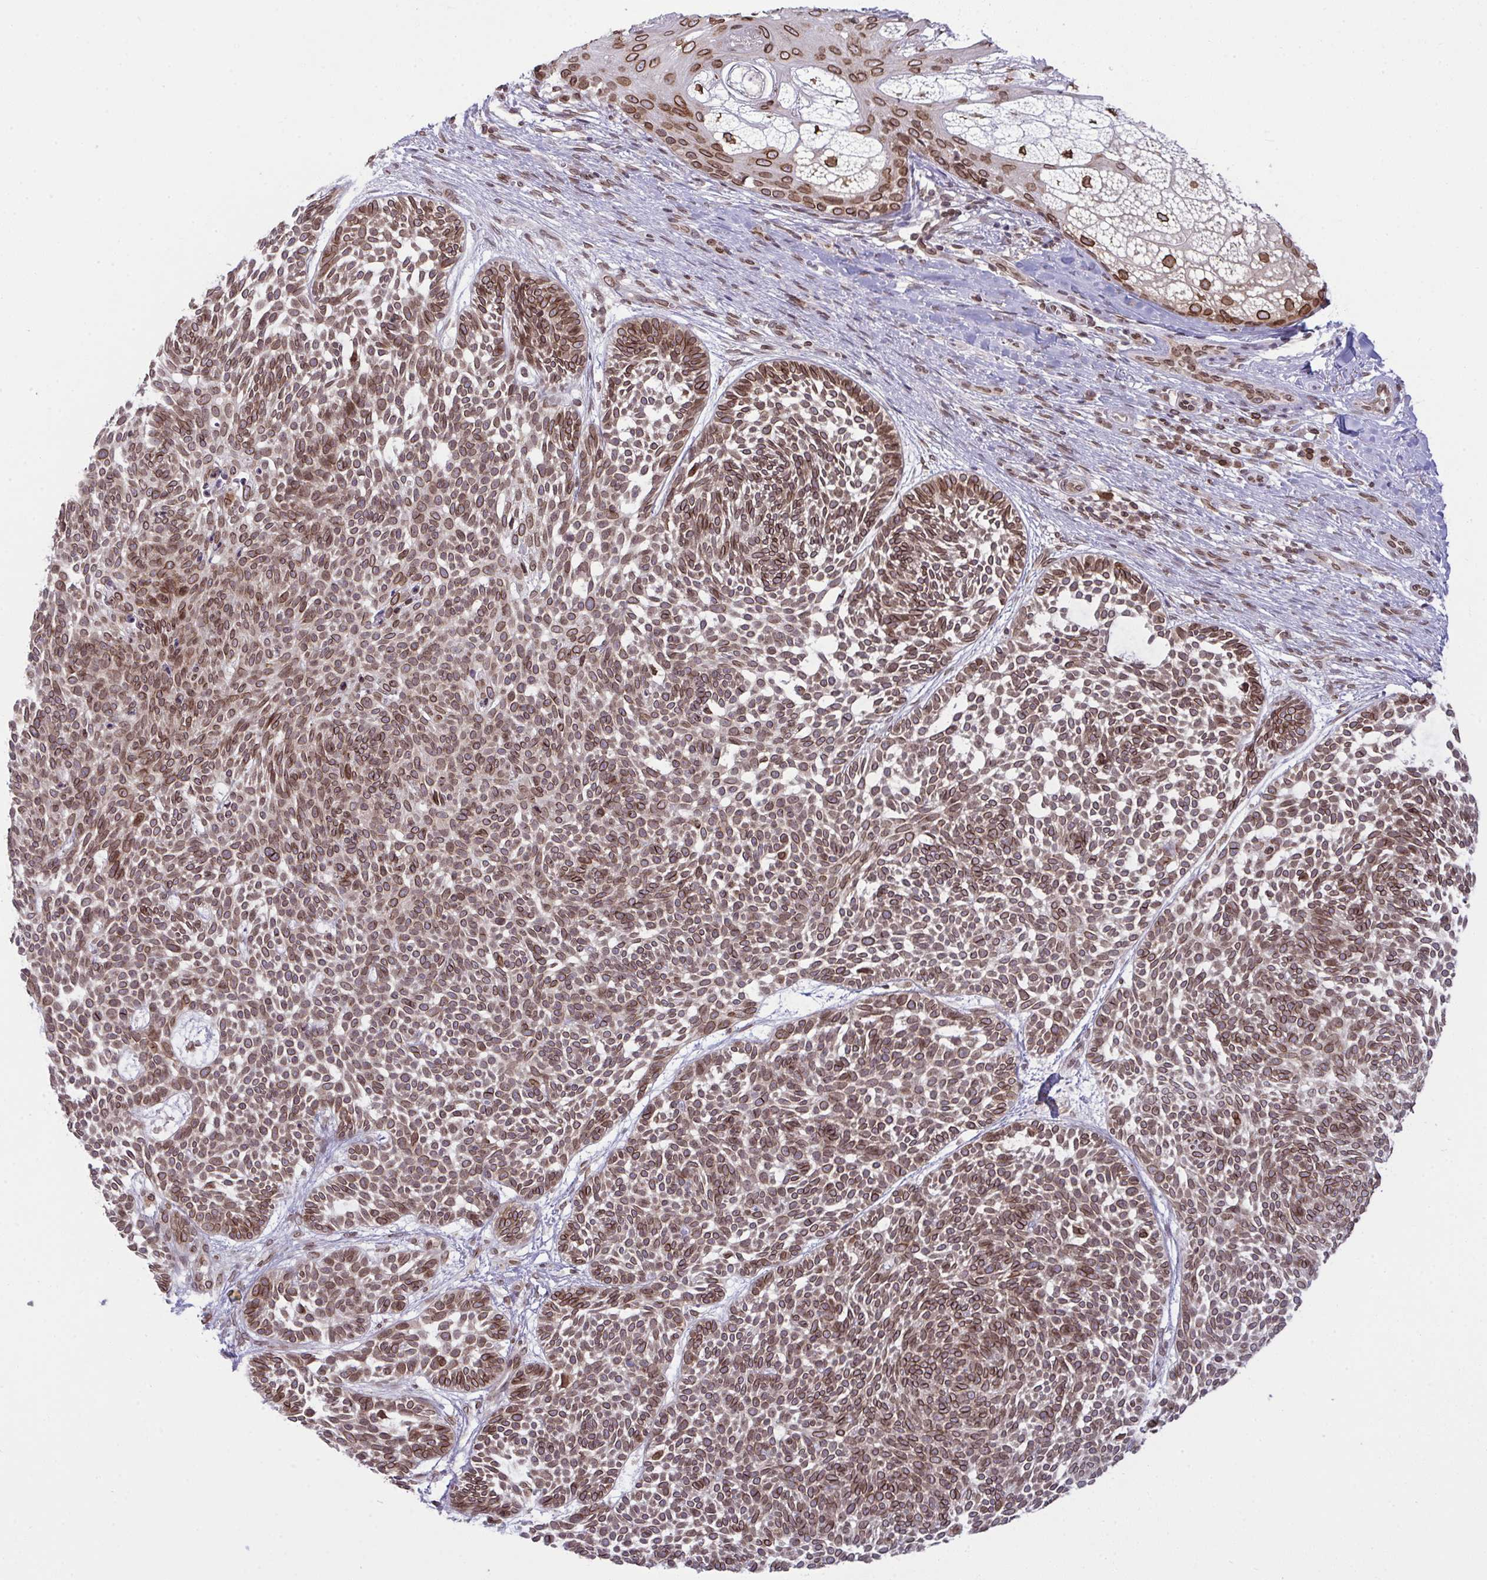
{"staining": {"intensity": "moderate", "quantity": ">75%", "location": "cytoplasmic/membranous,nuclear"}, "tissue": "skin cancer", "cell_type": "Tumor cells", "image_type": "cancer", "snomed": [{"axis": "morphology", "description": "Basal cell carcinoma"}, {"axis": "topography", "description": "Skin"}, {"axis": "topography", "description": "Skin of trunk"}], "caption": "Immunohistochemistry photomicrograph of neoplastic tissue: human skin basal cell carcinoma stained using immunohistochemistry reveals medium levels of moderate protein expression localized specifically in the cytoplasmic/membranous and nuclear of tumor cells, appearing as a cytoplasmic/membranous and nuclear brown color.", "gene": "RANBP2", "patient": {"sex": "male", "age": 74}}